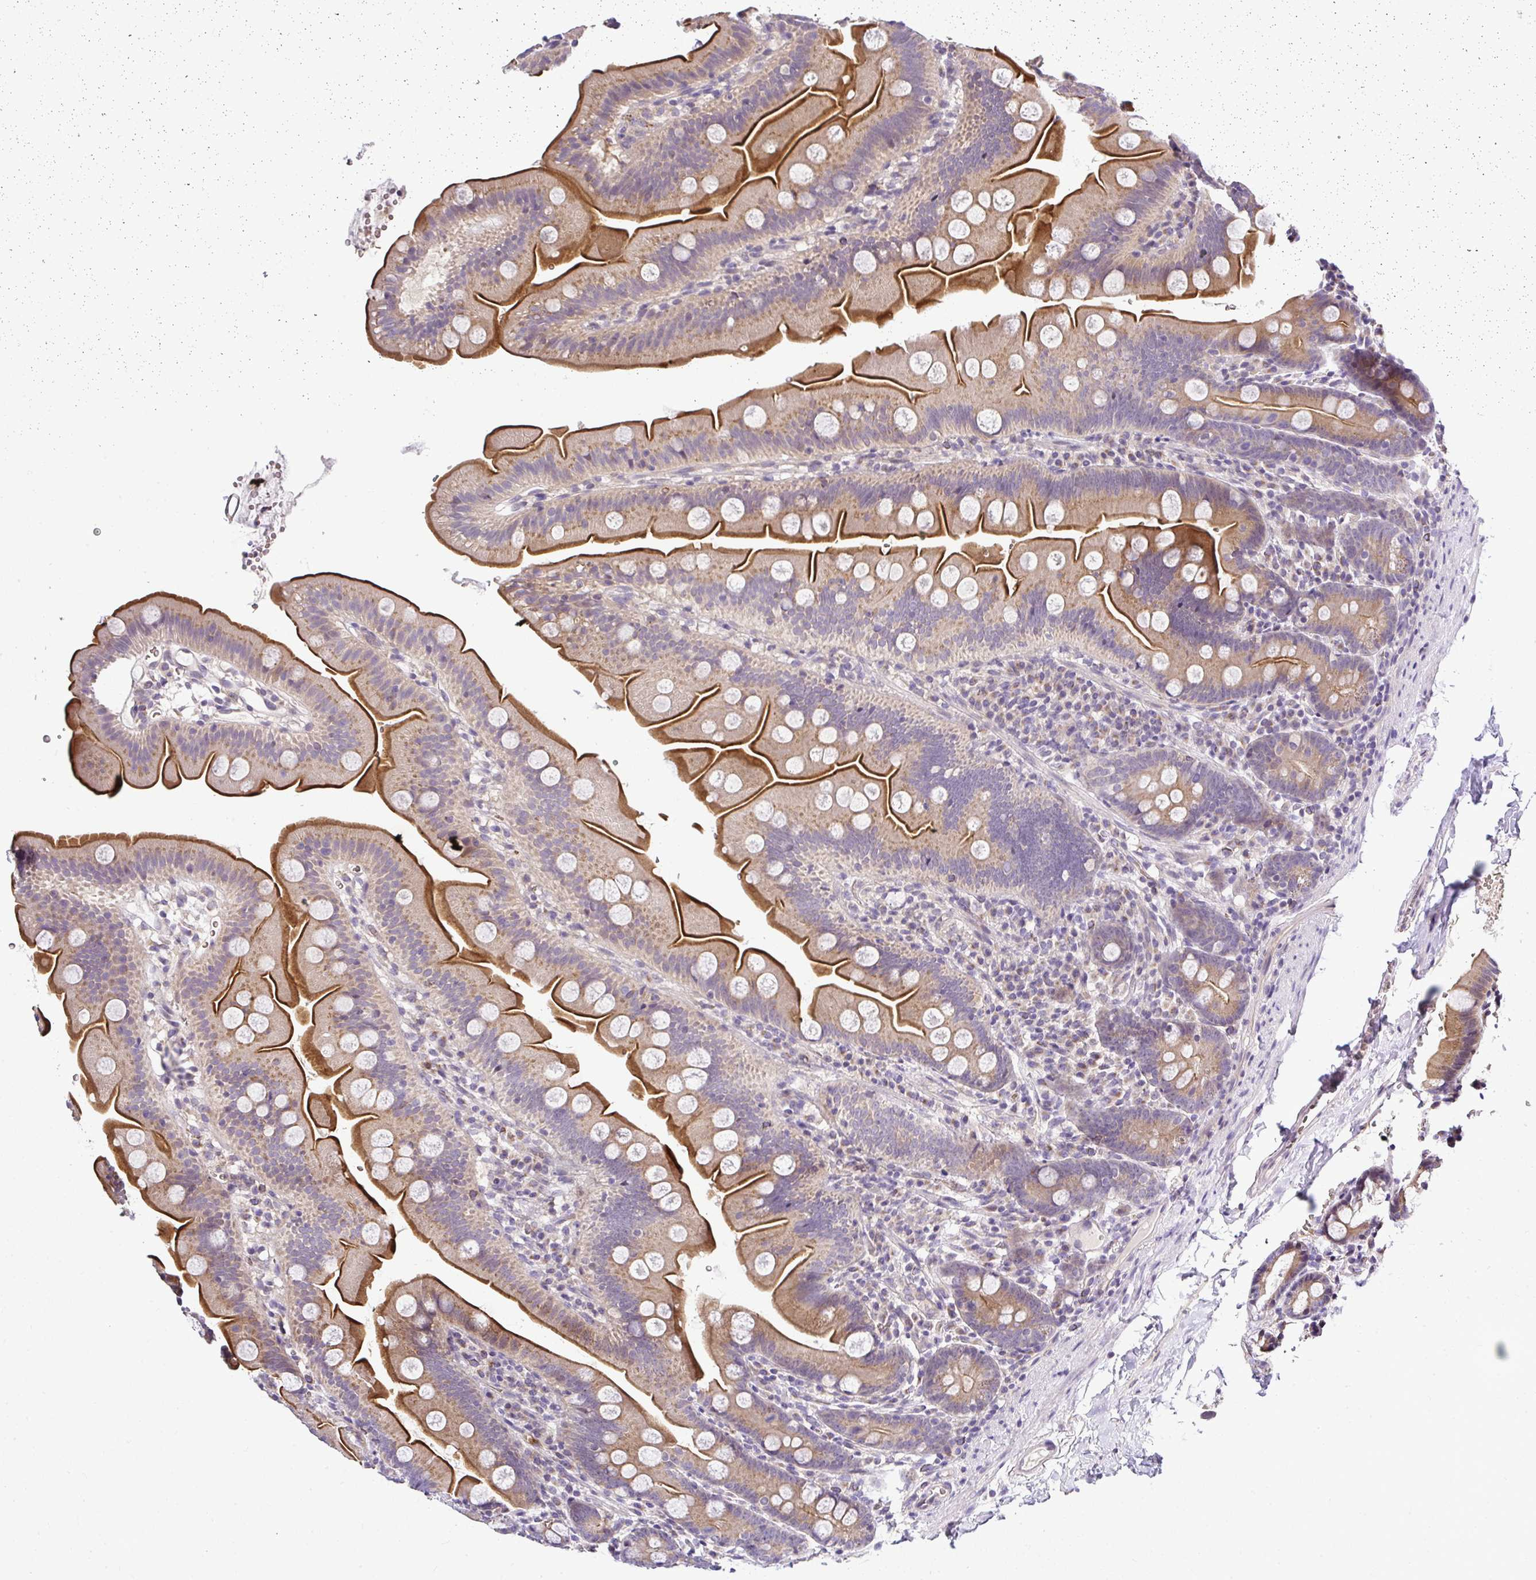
{"staining": {"intensity": "strong", "quantity": "25%-75%", "location": "cytoplasmic/membranous"}, "tissue": "small intestine", "cell_type": "Glandular cells", "image_type": "normal", "snomed": [{"axis": "morphology", "description": "Normal tissue, NOS"}, {"axis": "topography", "description": "Small intestine"}], "caption": "Strong cytoplasmic/membranous protein expression is identified in approximately 25%-75% of glandular cells in small intestine. (brown staining indicates protein expression, while blue staining denotes nuclei).", "gene": "DEPDC5", "patient": {"sex": "female", "age": 68}}